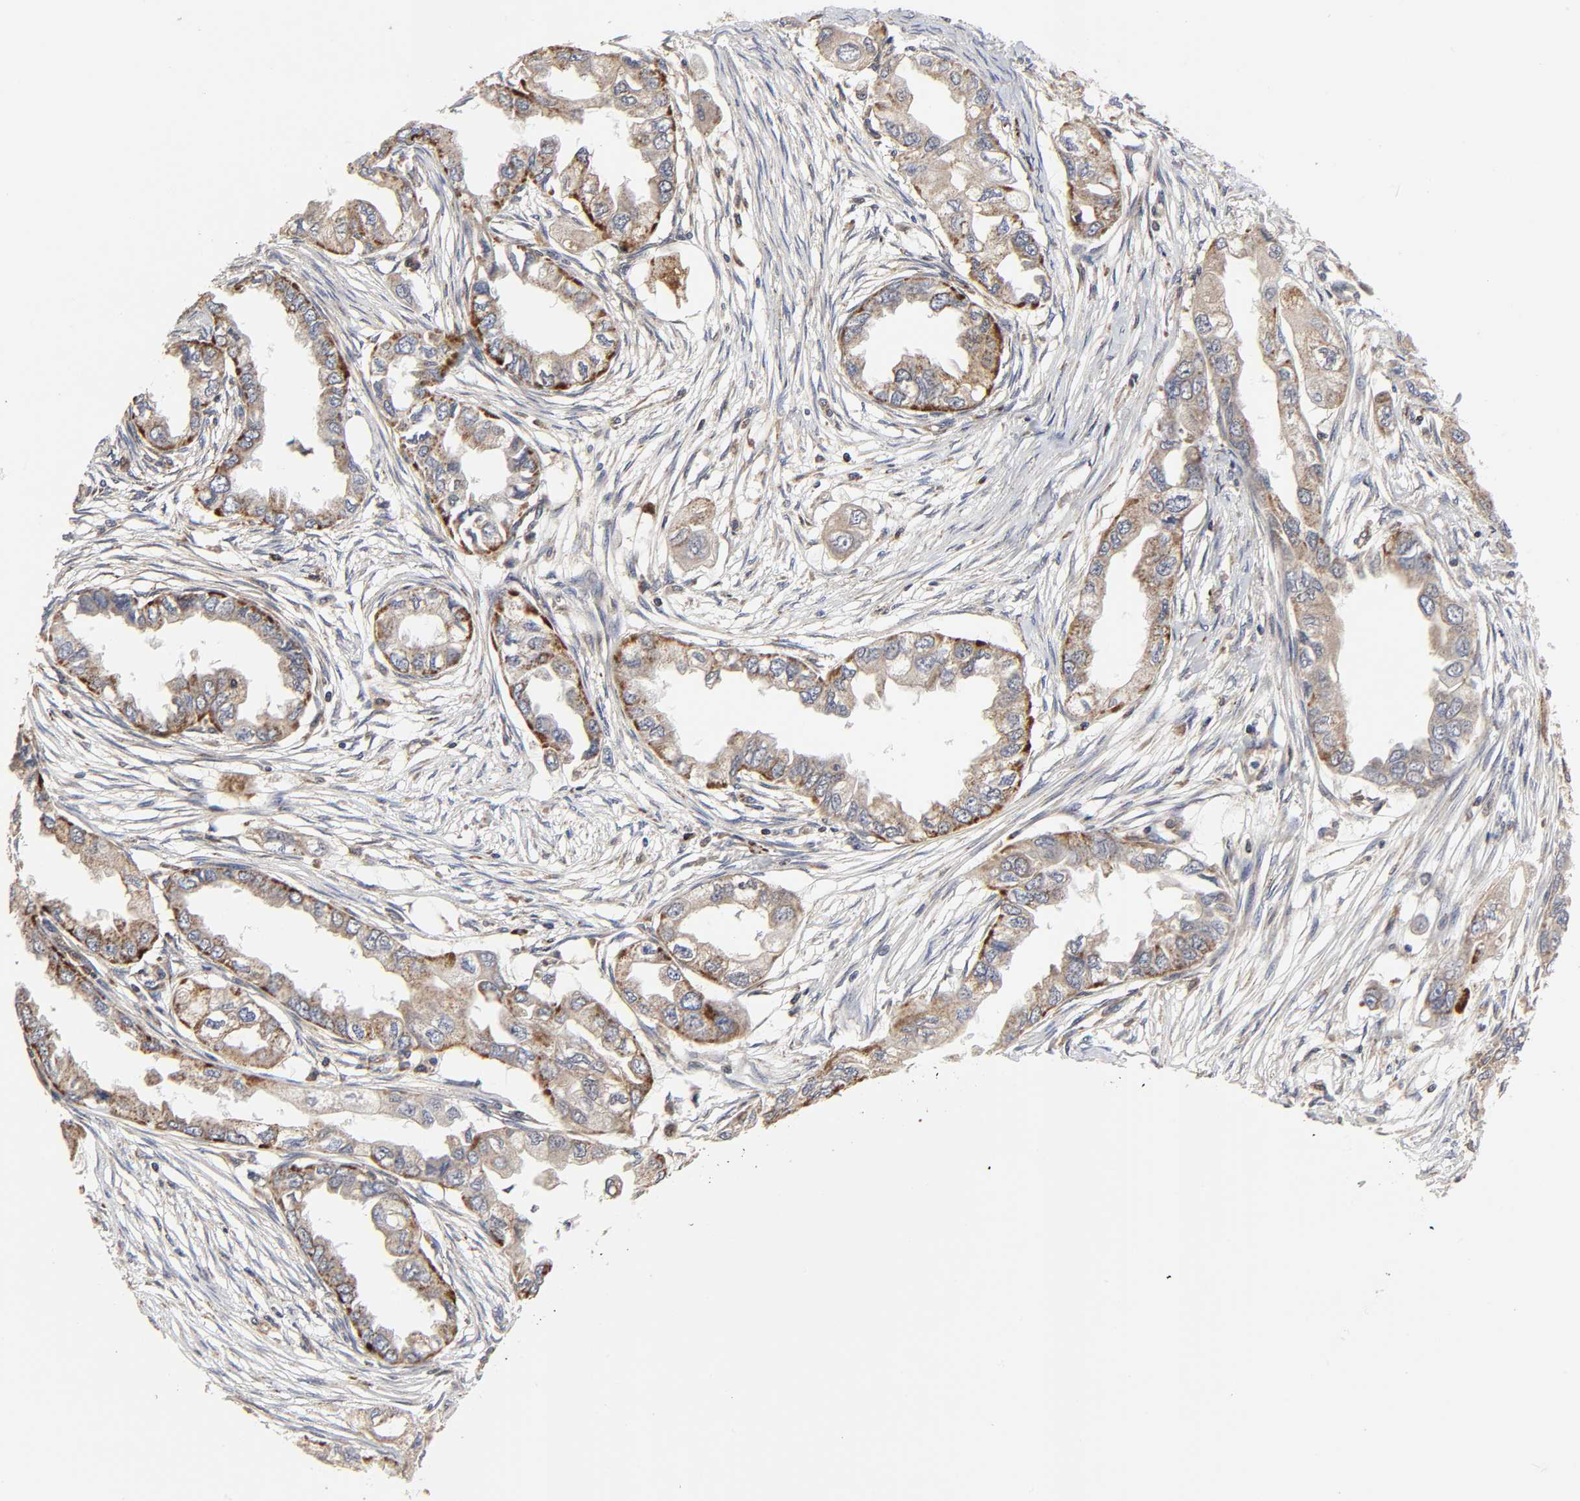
{"staining": {"intensity": "moderate", "quantity": ">75%", "location": "cytoplasmic/membranous"}, "tissue": "endometrial cancer", "cell_type": "Tumor cells", "image_type": "cancer", "snomed": [{"axis": "morphology", "description": "Adenocarcinoma, NOS"}, {"axis": "topography", "description": "Endometrium"}], "caption": "The micrograph exhibits immunohistochemical staining of endometrial cancer. There is moderate cytoplasmic/membranous positivity is present in about >75% of tumor cells. (IHC, brightfield microscopy, high magnification).", "gene": "COX6B1", "patient": {"sex": "female", "age": 67}}